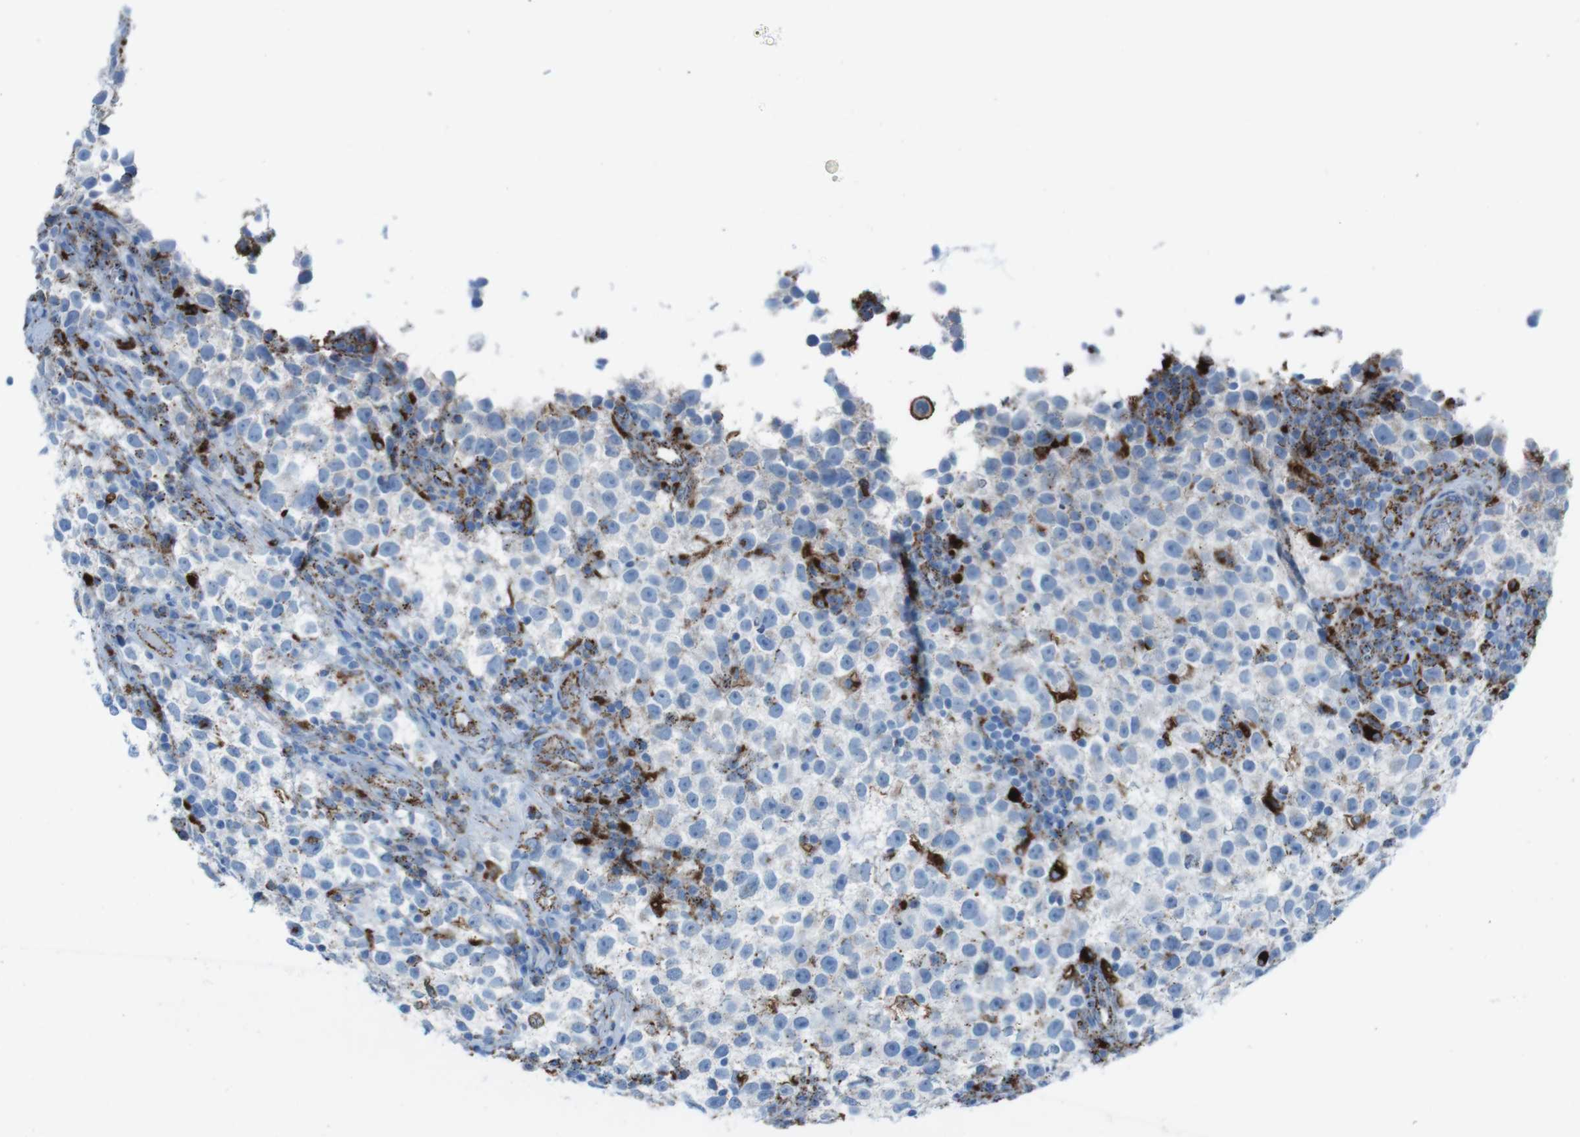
{"staining": {"intensity": "negative", "quantity": "none", "location": "none"}, "tissue": "testis cancer", "cell_type": "Tumor cells", "image_type": "cancer", "snomed": [{"axis": "morphology", "description": "Seminoma, NOS"}, {"axis": "topography", "description": "Testis"}], "caption": "Testis cancer stained for a protein using immunohistochemistry (IHC) exhibits no positivity tumor cells.", "gene": "SCARB2", "patient": {"sex": "male", "age": 22}}